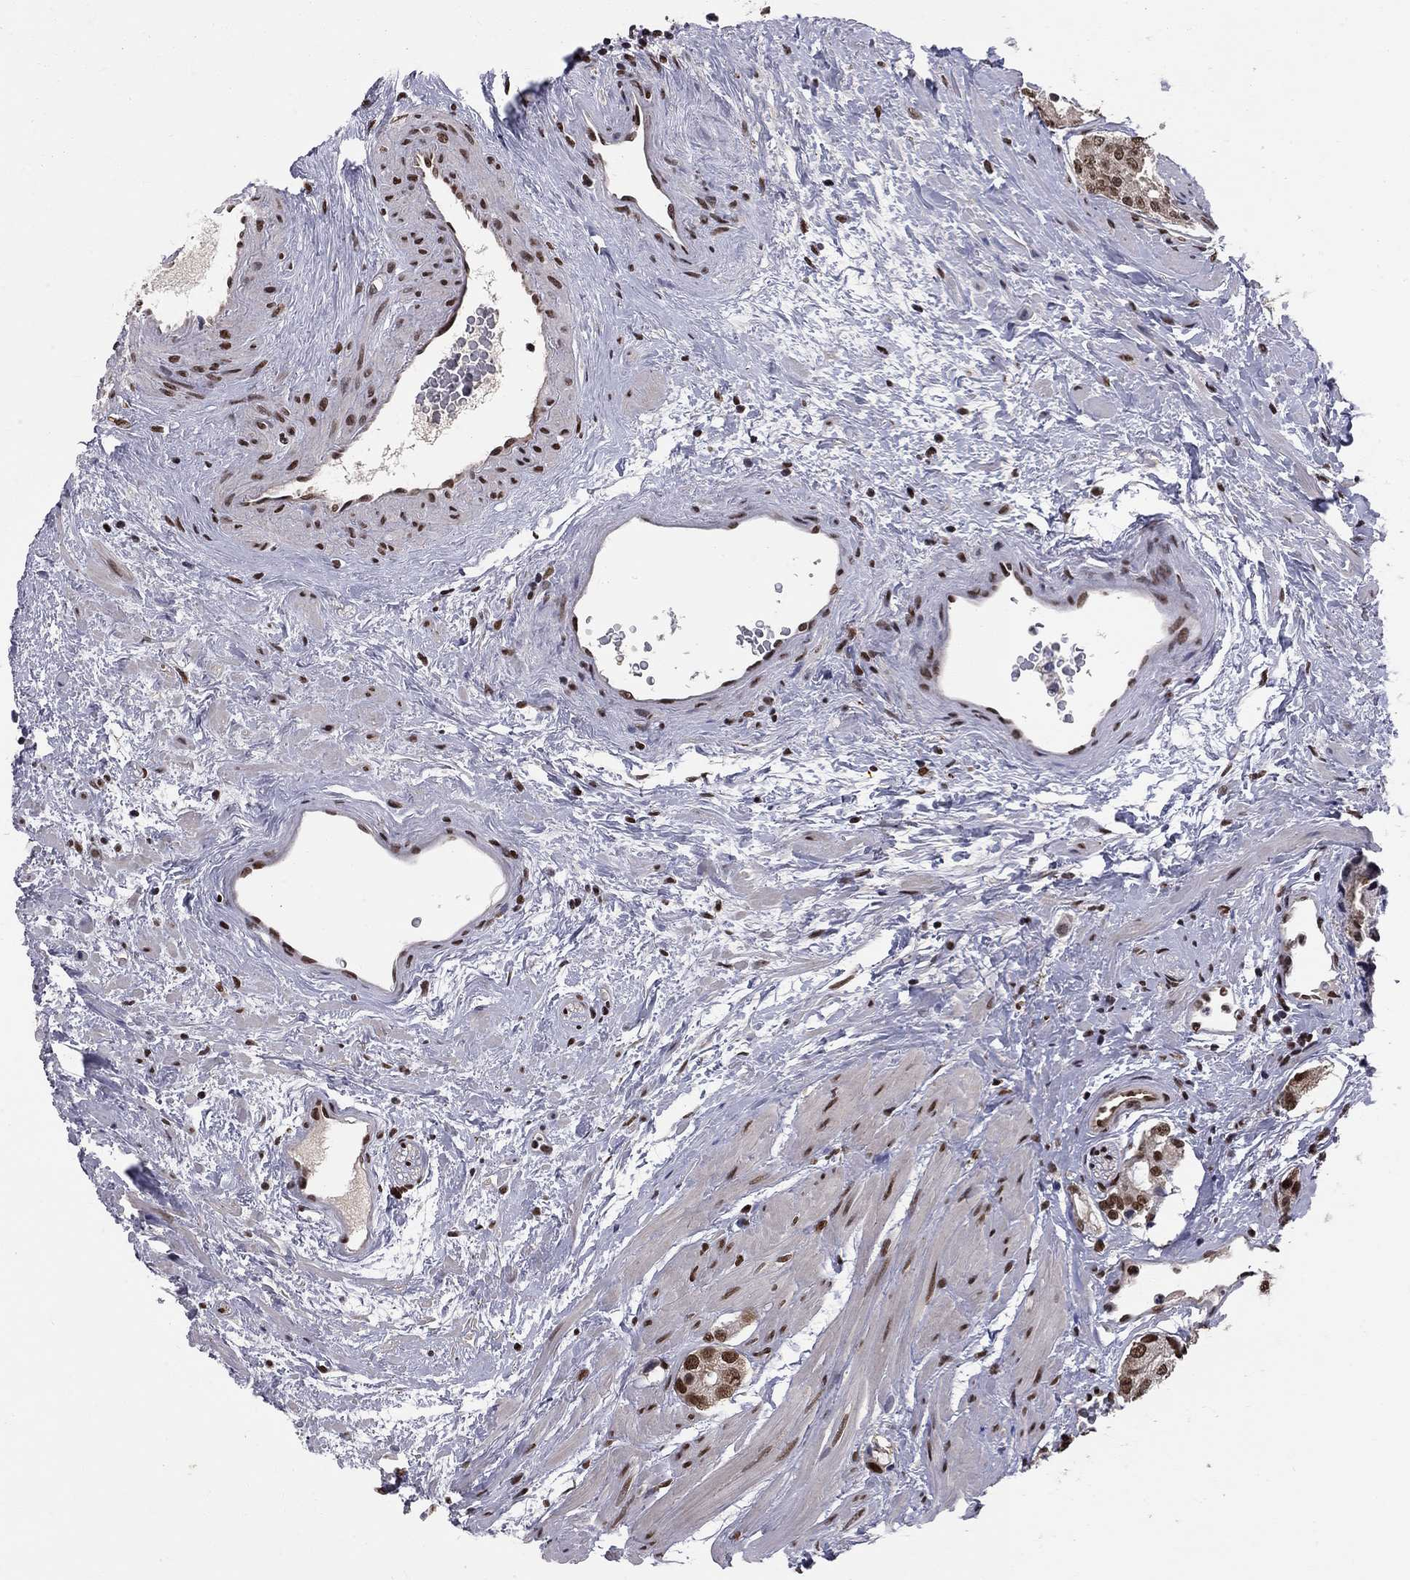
{"staining": {"intensity": "strong", "quantity": ">75%", "location": "nuclear"}, "tissue": "prostate cancer", "cell_type": "Tumor cells", "image_type": "cancer", "snomed": [{"axis": "morphology", "description": "Adenocarcinoma, NOS"}, {"axis": "topography", "description": "Prostate"}], "caption": "High-power microscopy captured an immunohistochemistry histopathology image of prostate cancer (adenocarcinoma), revealing strong nuclear expression in about >75% of tumor cells.", "gene": "SAP30L", "patient": {"sex": "male", "age": 66}}